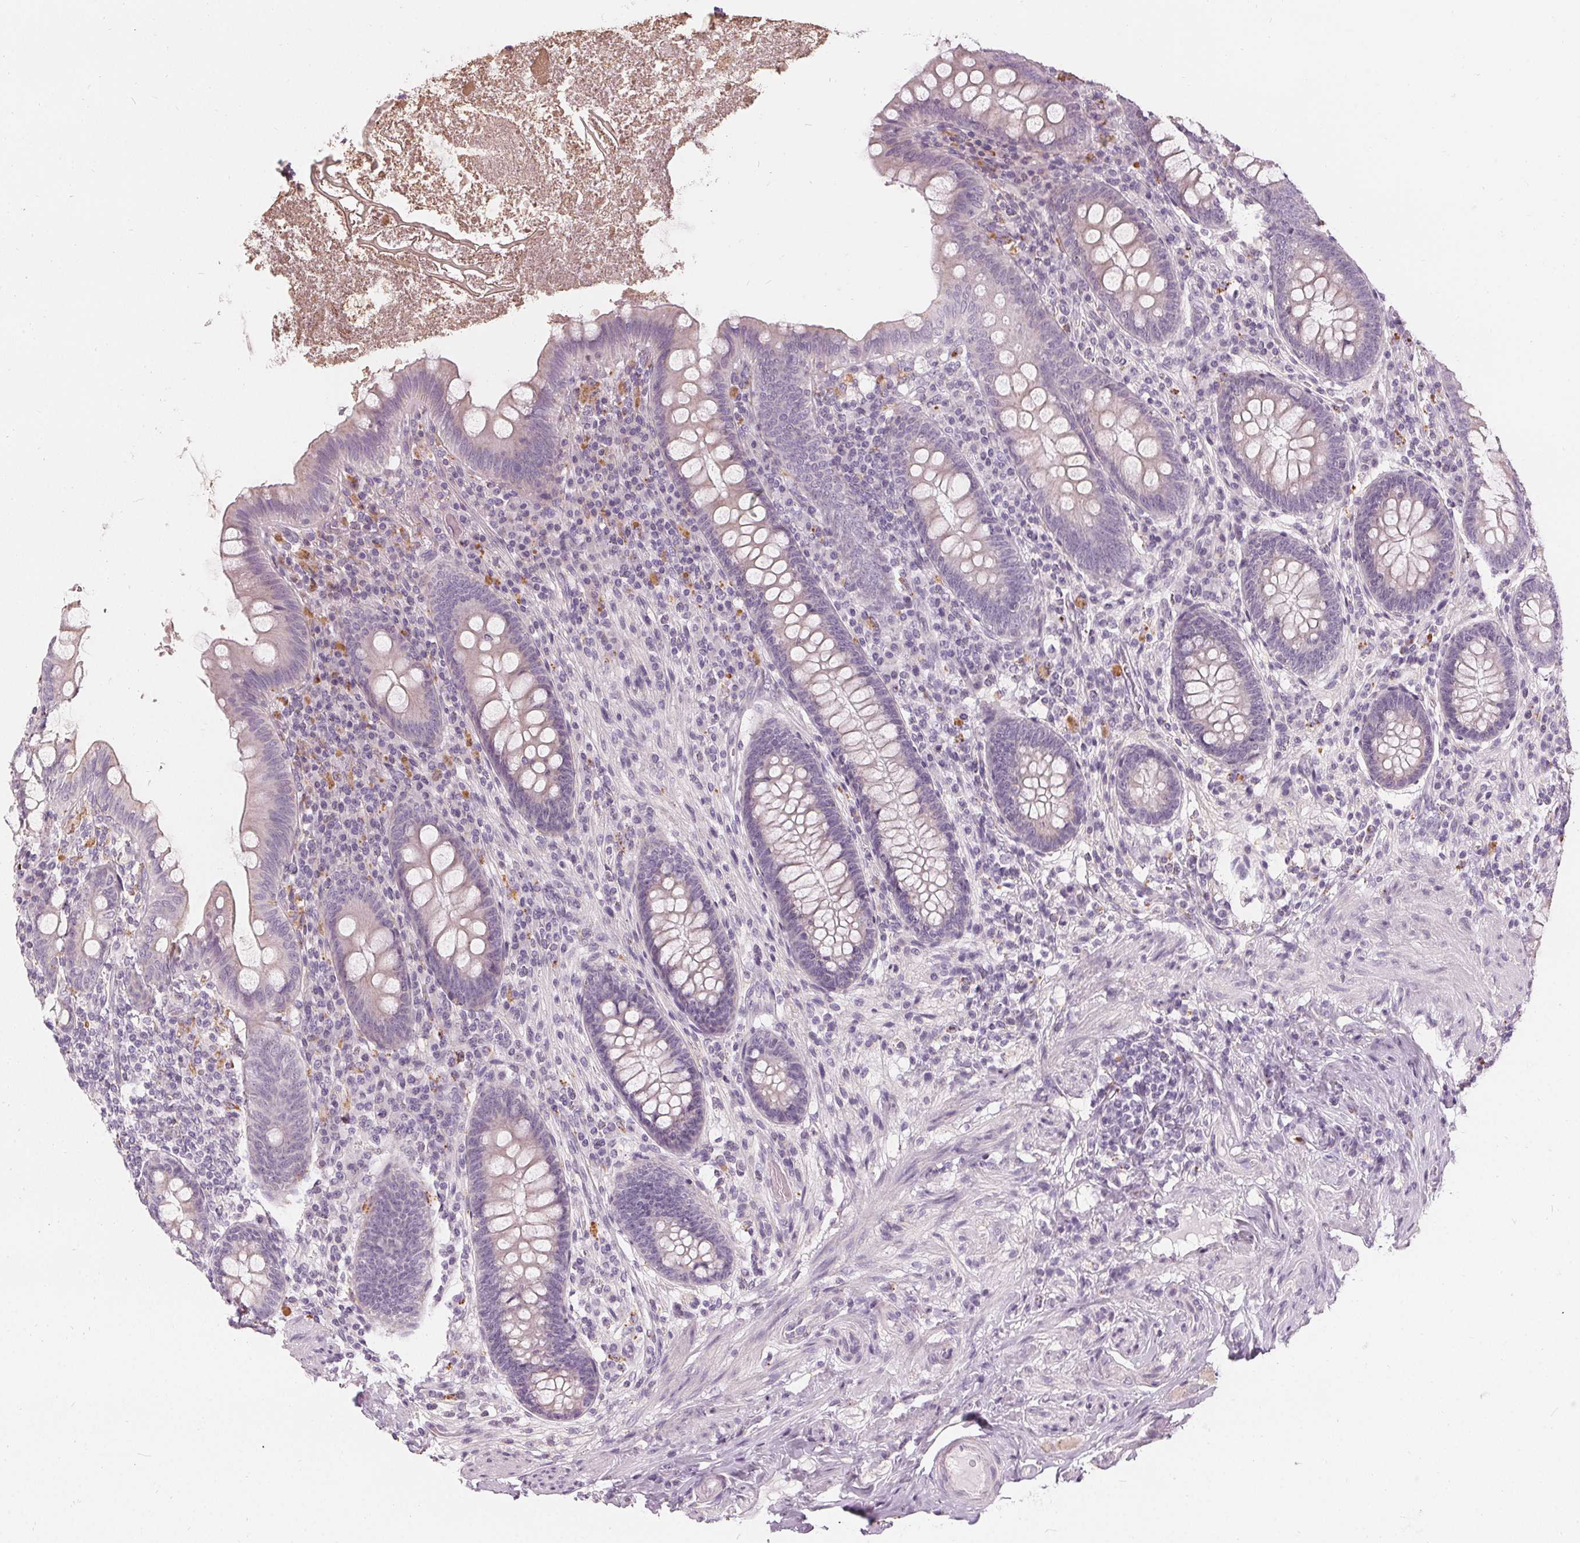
{"staining": {"intensity": "negative", "quantity": "none", "location": "none"}, "tissue": "appendix", "cell_type": "Glandular cells", "image_type": "normal", "snomed": [{"axis": "morphology", "description": "Normal tissue, NOS"}, {"axis": "topography", "description": "Appendix"}], "caption": "This is a histopathology image of immunohistochemistry (IHC) staining of normal appendix, which shows no expression in glandular cells.", "gene": "HOPX", "patient": {"sex": "male", "age": 71}}